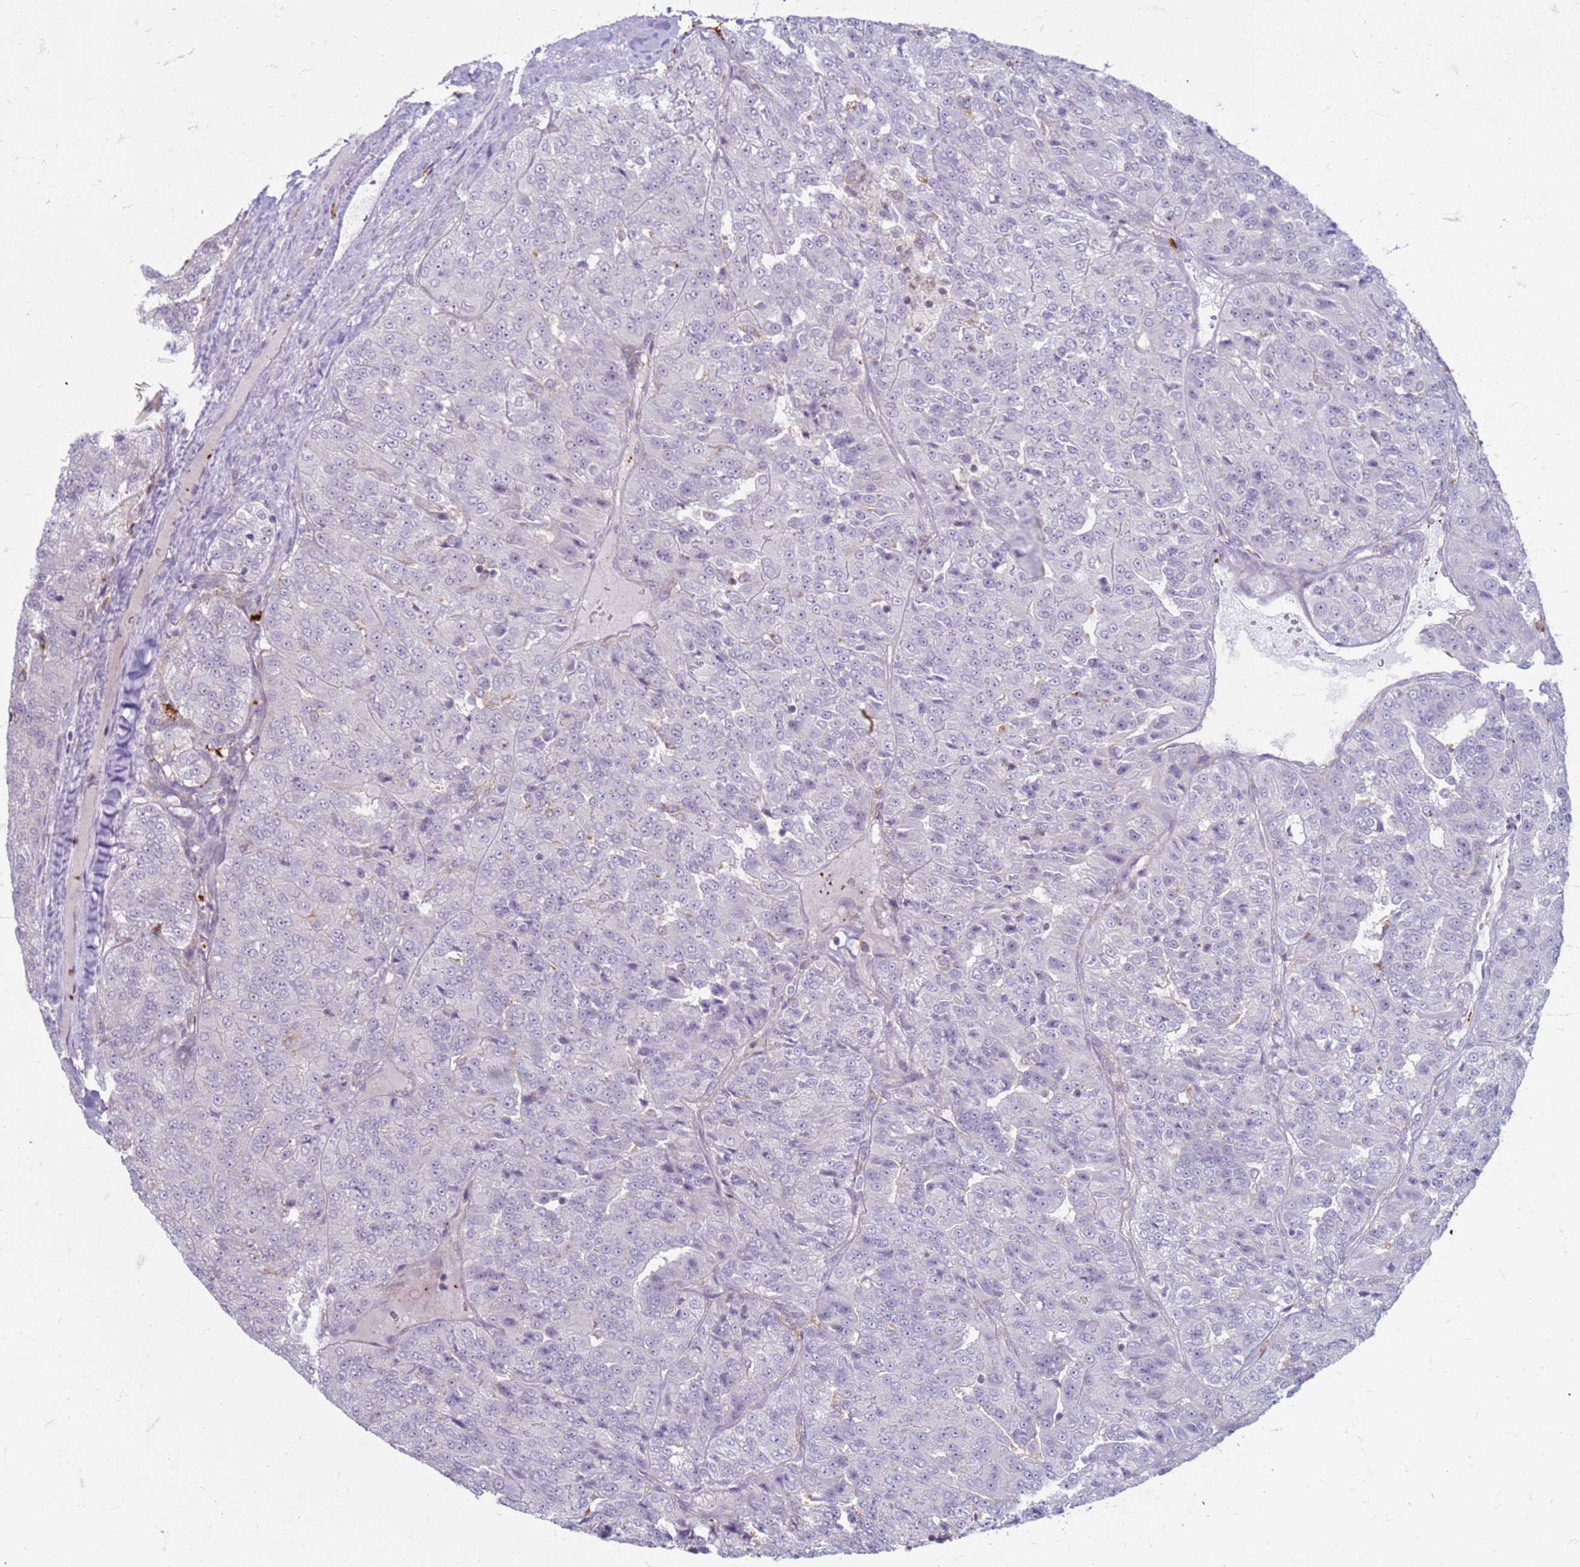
{"staining": {"intensity": "negative", "quantity": "none", "location": "none"}, "tissue": "renal cancer", "cell_type": "Tumor cells", "image_type": "cancer", "snomed": [{"axis": "morphology", "description": "Adenocarcinoma, NOS"}, {"axis": "topography", "description": "Kidney"}], "caption": "The photomicrograph demonstrates no staining of tumor cells in adenocarcinoma (renal).", "gene": "SLC15A3", "patient": {"sex": "female", "age": 63}}